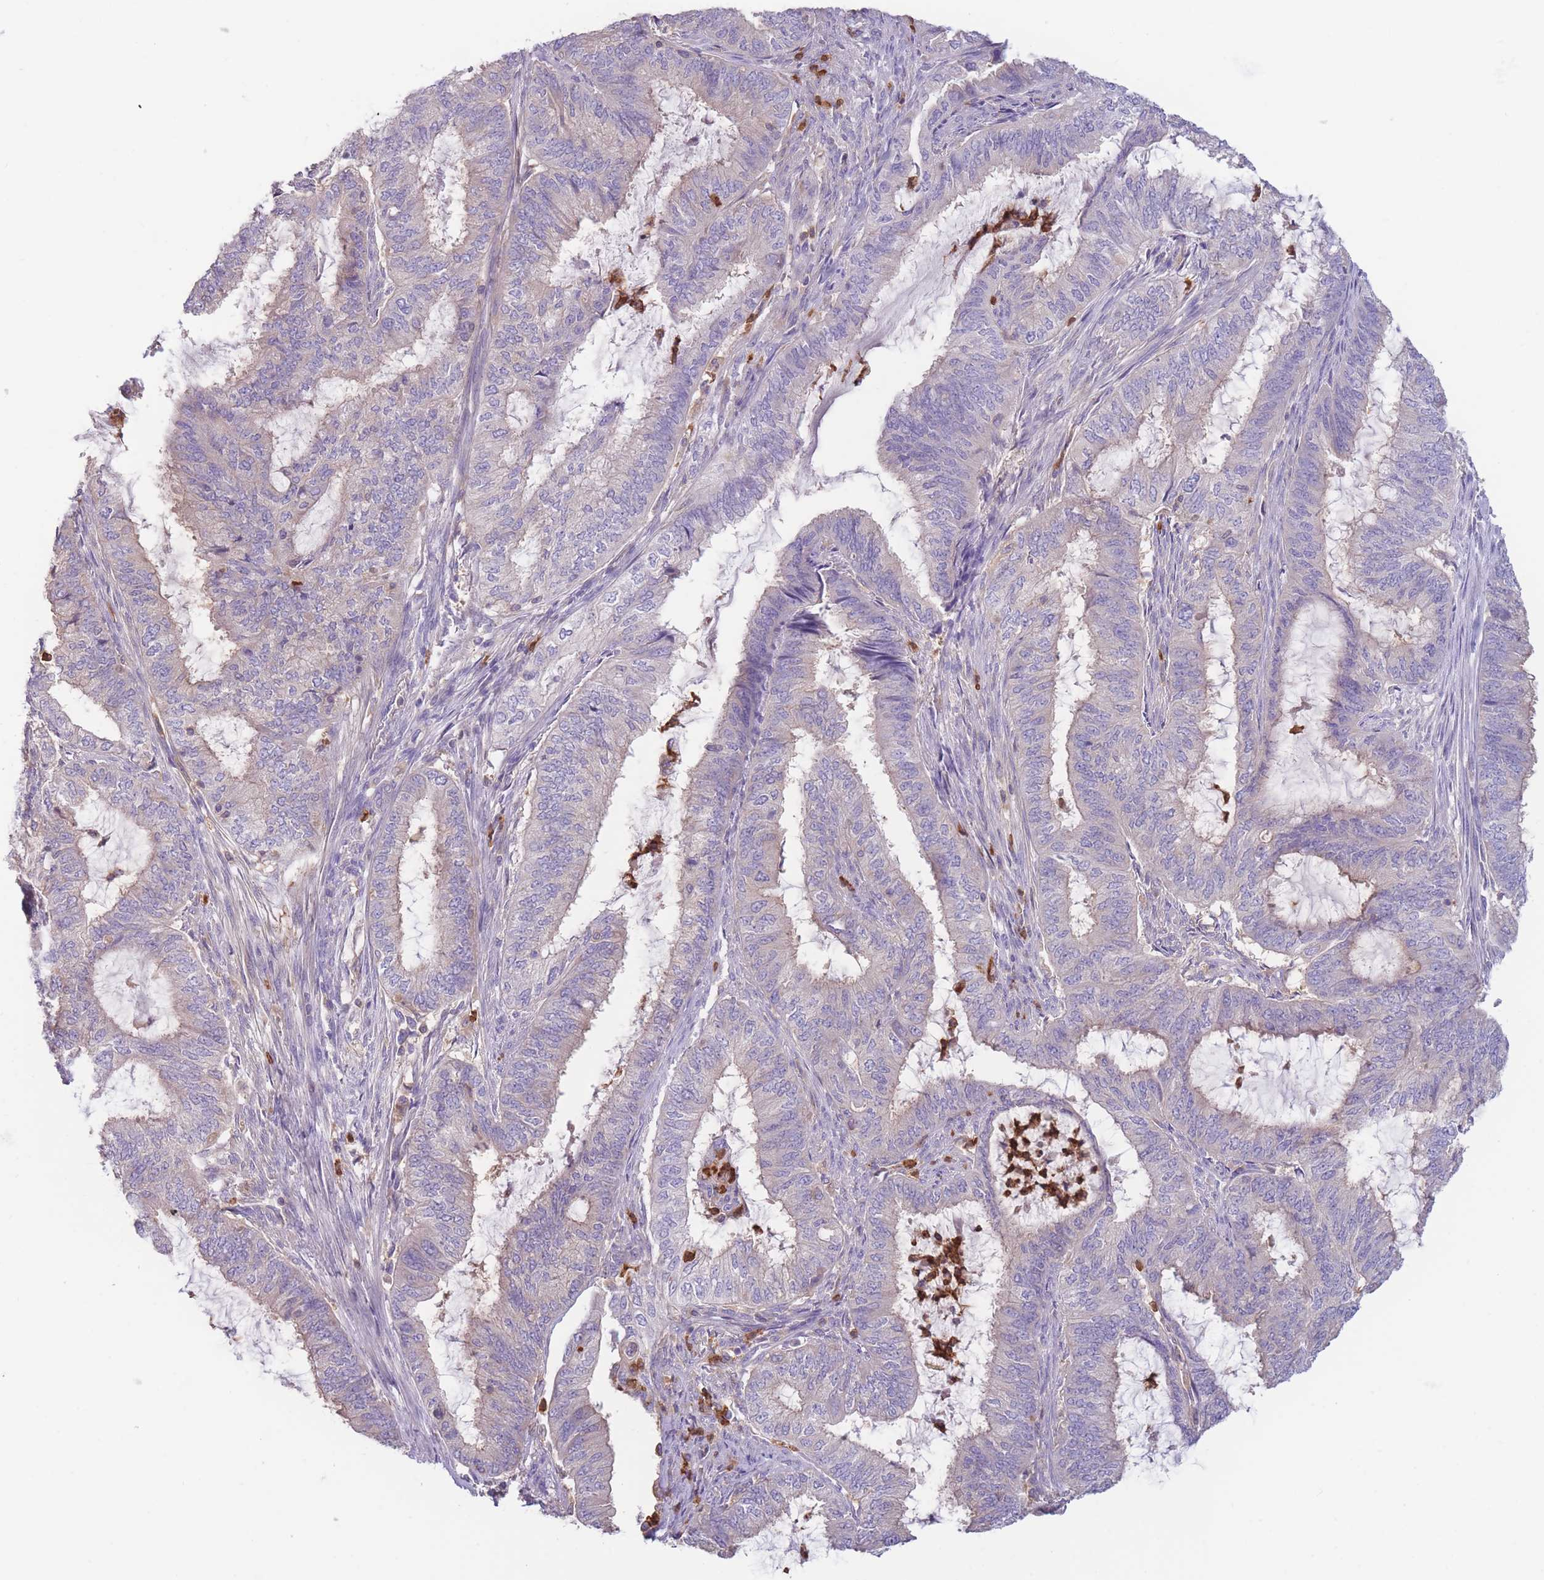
{"staining": {"intensity": "negative", "quantity": "none", "location": "none"}, "tissue": "endometrial cancer", "cell_type": "Tumor cells", "image_type": "cancer", "snomed": [{"axis": "morphology", "description": "Adenocarcinoma, NOS"}, {"axis": "topography", "description": "Endometrium"}], "caption": "Tumor cells are negative for brown protein staining in endometrial adenocarcinoma.", "gene": "ST3GAL4", "patient": {"sex": "female", "age": 51}}